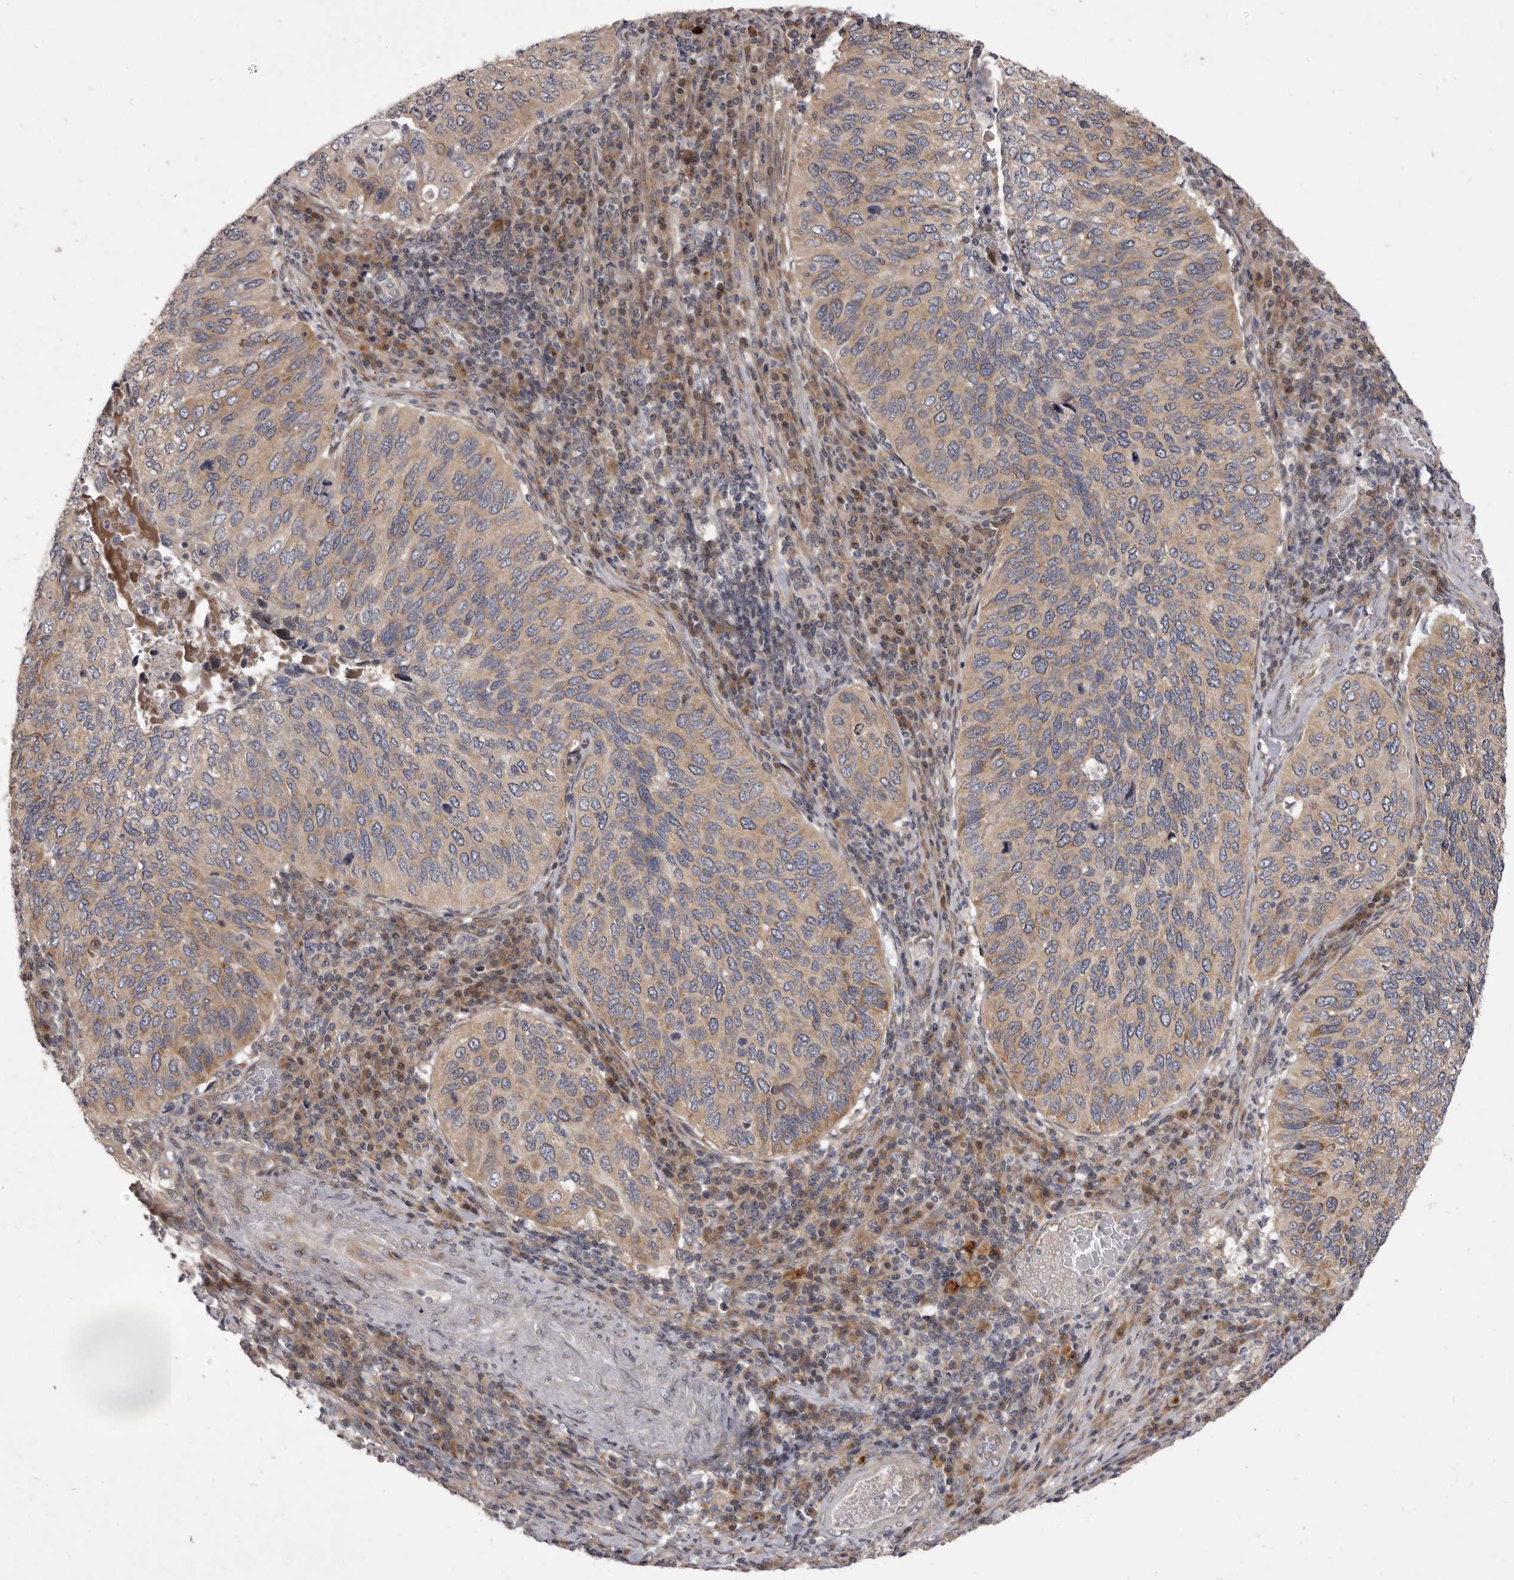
{"staining": {"intensity": "weak", "quantity": ">75%", "location": "cytoplasmic/membranous"}, "tissue": "cervical cancer", "cell_type": "Tumor cells", "image_type": "cancer", "snomed": [{"axis": "morphology", "description": "Squamous cell carcinoma, NOS"}, {"axis": "topography", "description": "Cervix"}], "caption": "Immunohistochemistry histopathology image of squamous cell carcinoma (cervical) stained for a protein (brown), which exhibits low levels of weak cytoplasmic/membranous expression in approximately >75% of tumor cells.", "gene": "TBC1D8B", "patient": {"sex": "female", "age": 38}}